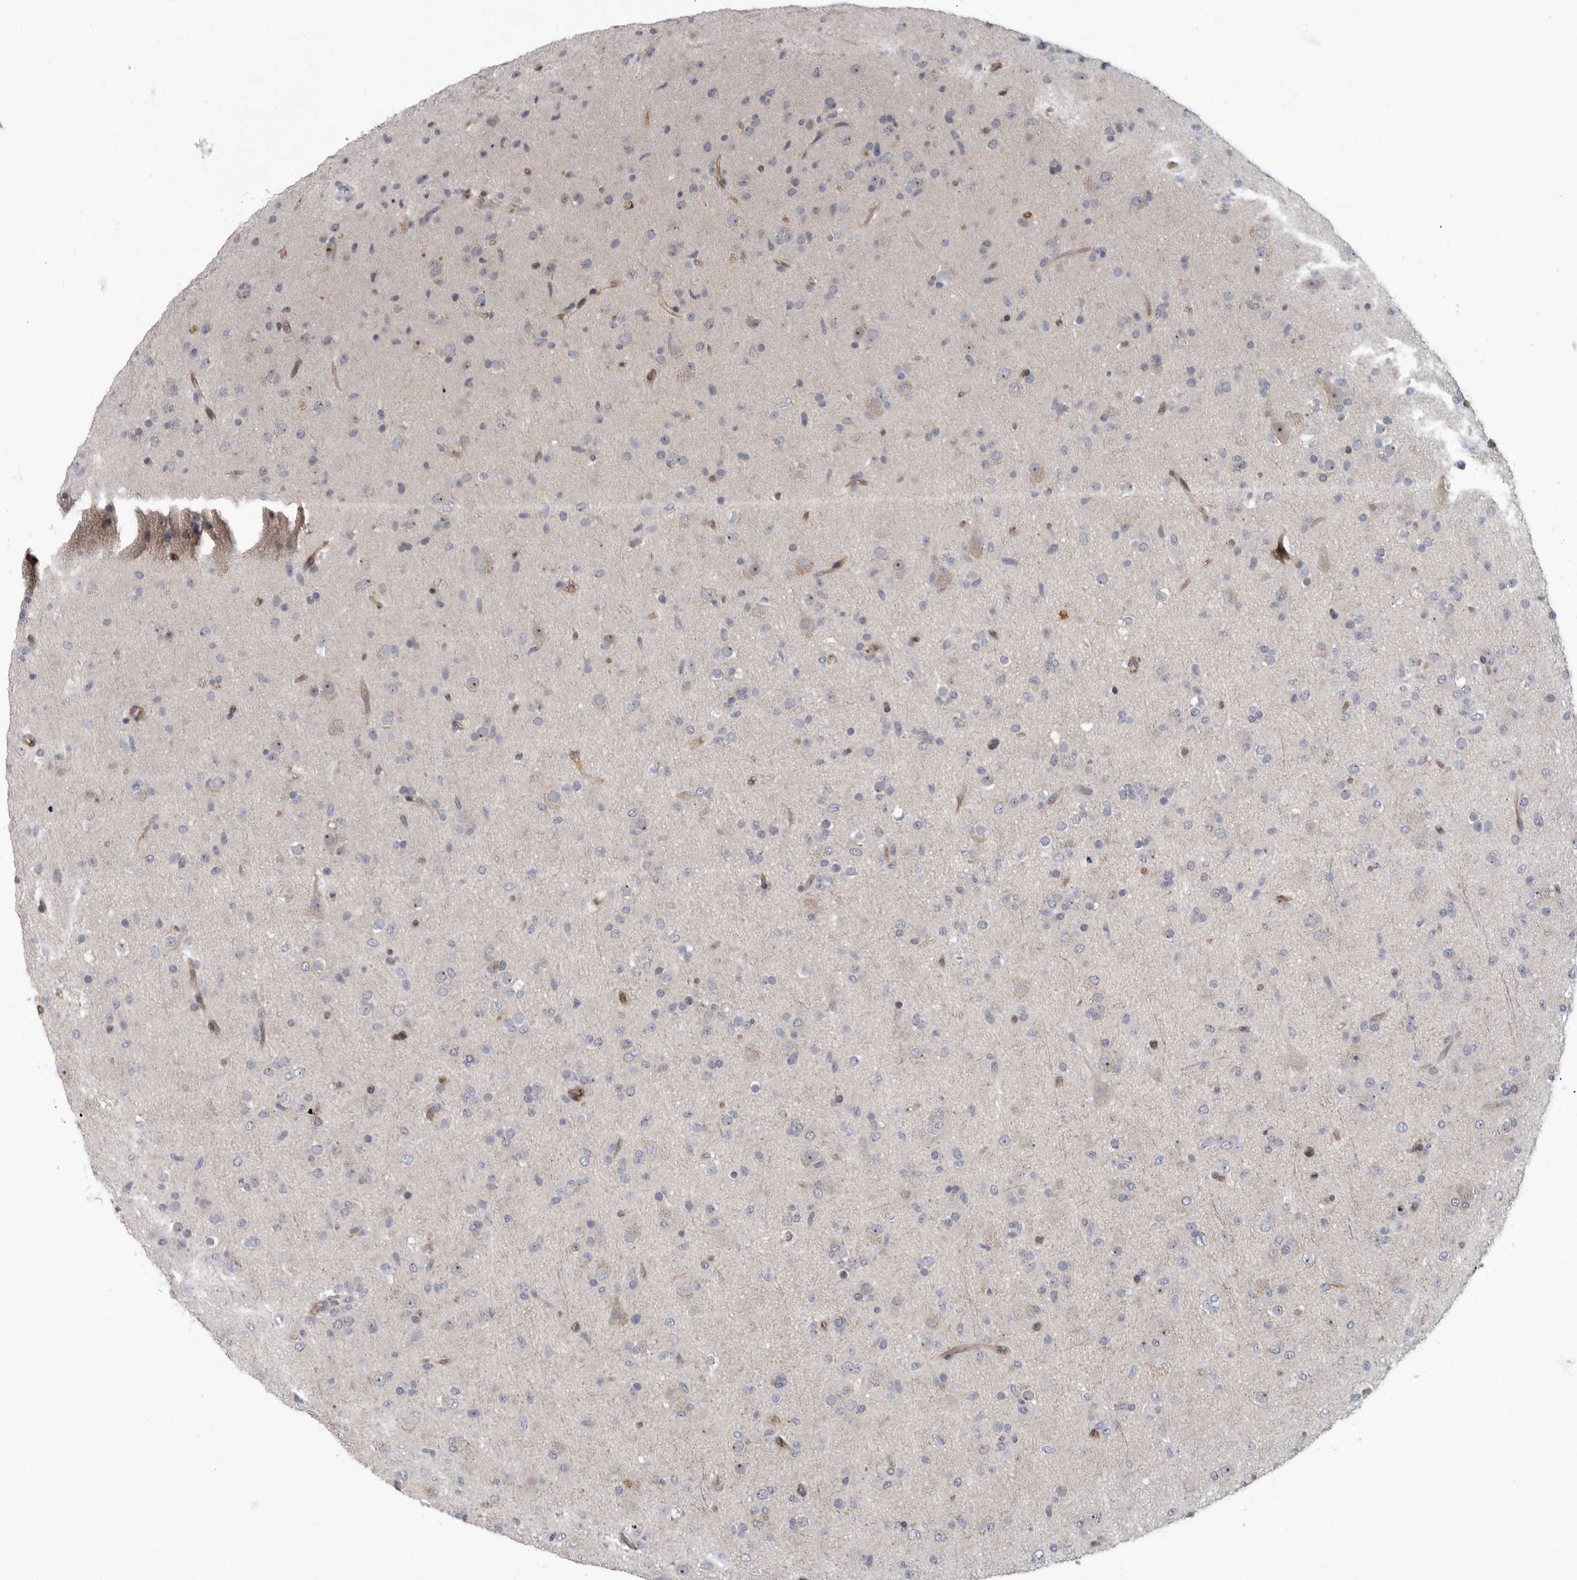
{"staining": {"intensity": "negative", "quantity": "none", "location": "none"}, "tissue": "glioma", "cell_type": "Tumor cells", "image_type": "cancer", "snomed": [{"axis": "morphology", "description": "Glioma, malignant, Low grade"}, {"axis": "topography", "description": "Brain"}], "caption": "High power microscopy micrograph of an immunohistochemistry (IHC) histopathology image of malignant glioma (low-grade), revealing no significant expression in tumor cells. (DAB (3,3'-diaminobenzidine) immunohistochemistry, high magnification).", "gene": "PDCD11", "patient": {"sex": "male", "age": 65}}